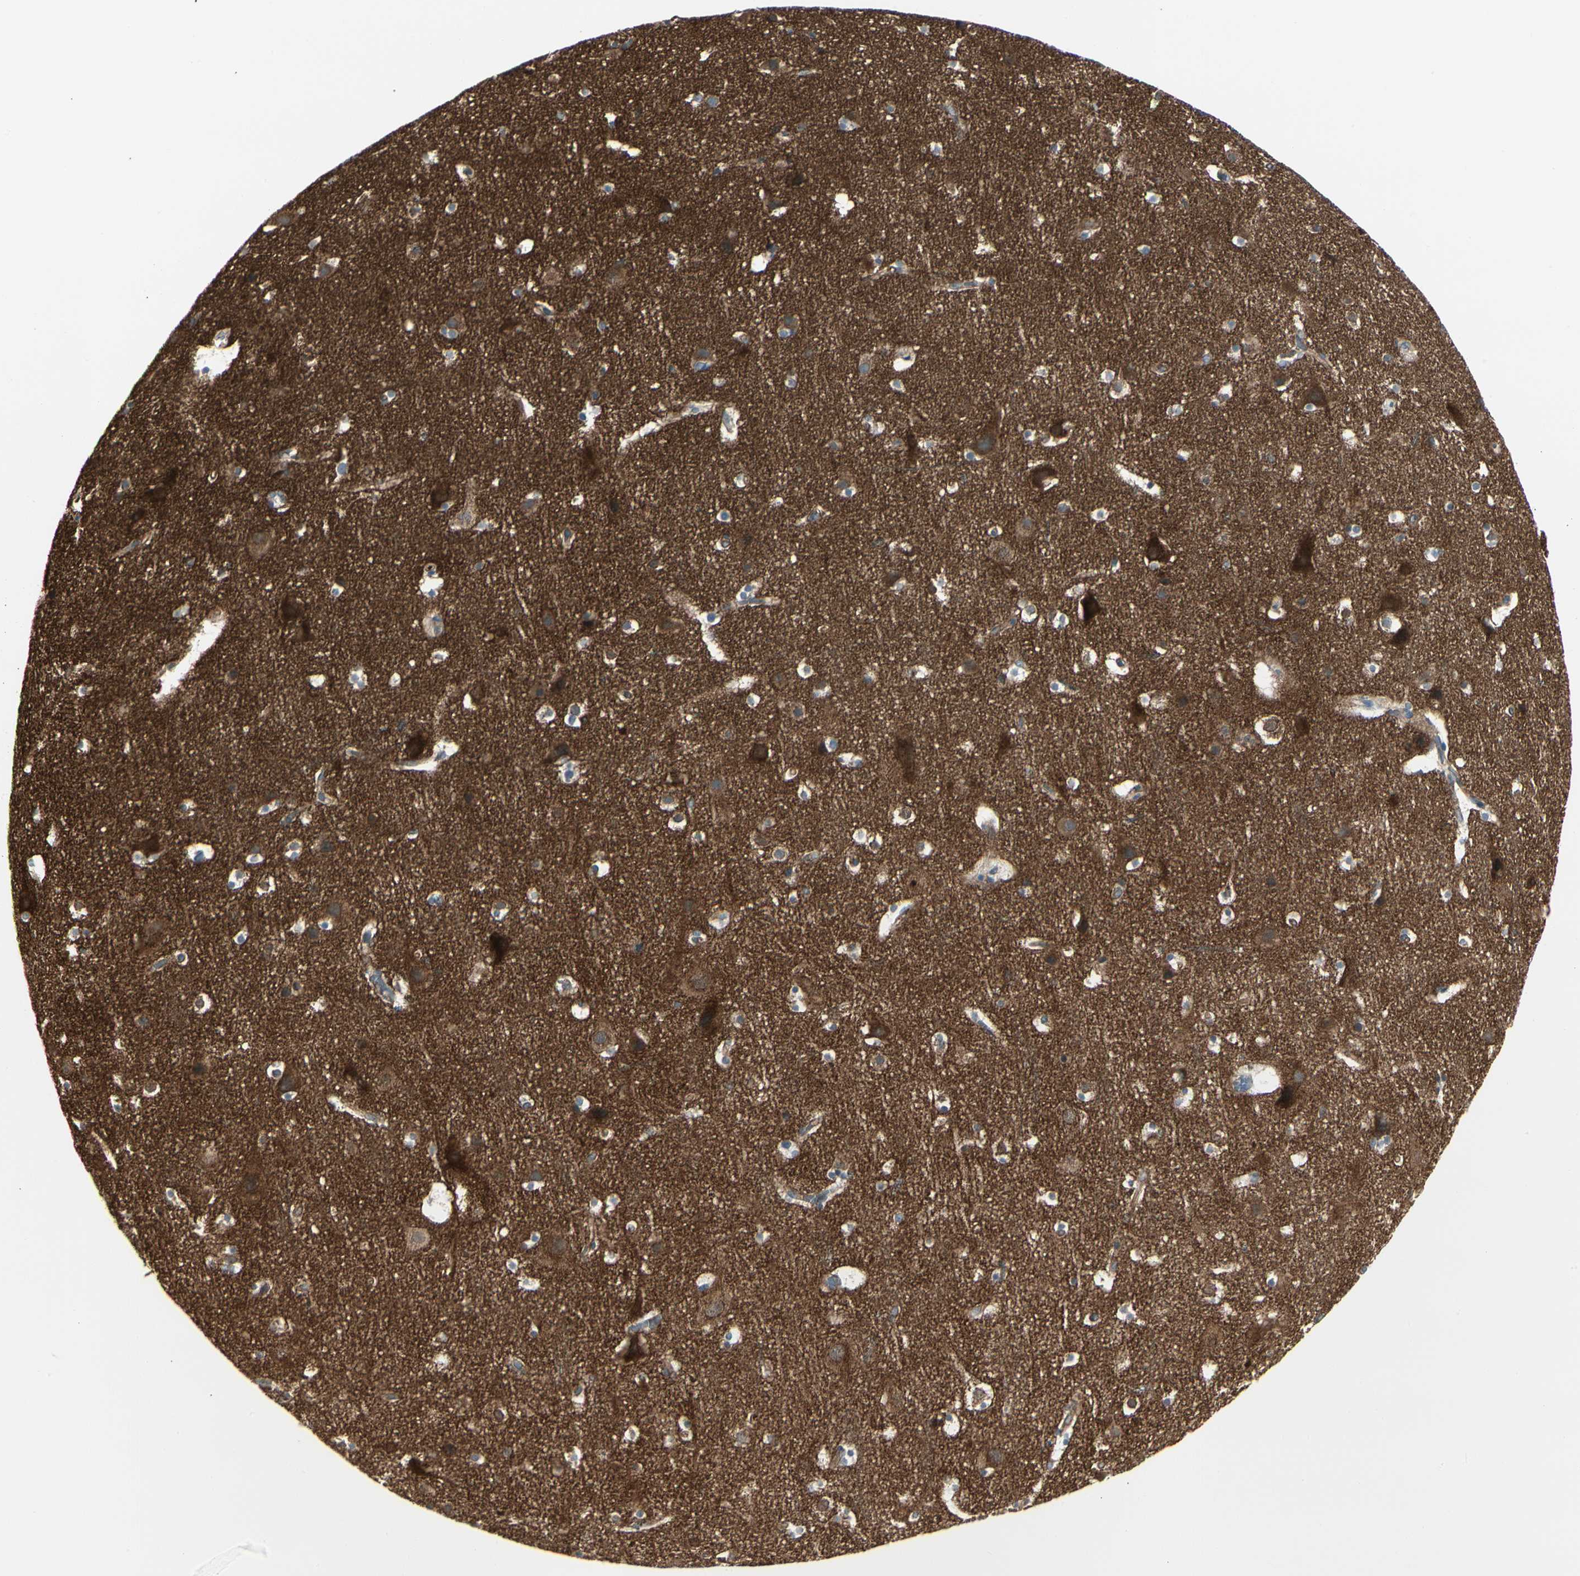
{"staining": {"intensity": "weak", "quantity": "25%-75%", "location": "cytoplasmic/membranous"}, "tissue": "cerebral cortex", "cell_type": "Endothelial cells", "image_type": "normal", "snomed": [{"axis": "morphology", "description": "Normal tissue, NOS"}, {"axis": "topography", "description": "Cerebral cortex"}], "caption": "Endothelial cells demonstrate weak cytoplasmic/membranous staining in approximately 25%-75% of cells in normal cerebral cortex. The protein of interest is shown in brown color, while the nuclei are stained blue.", "gene": "ATP6V1B2", "patient": {"sex": "male", "age": 45}}